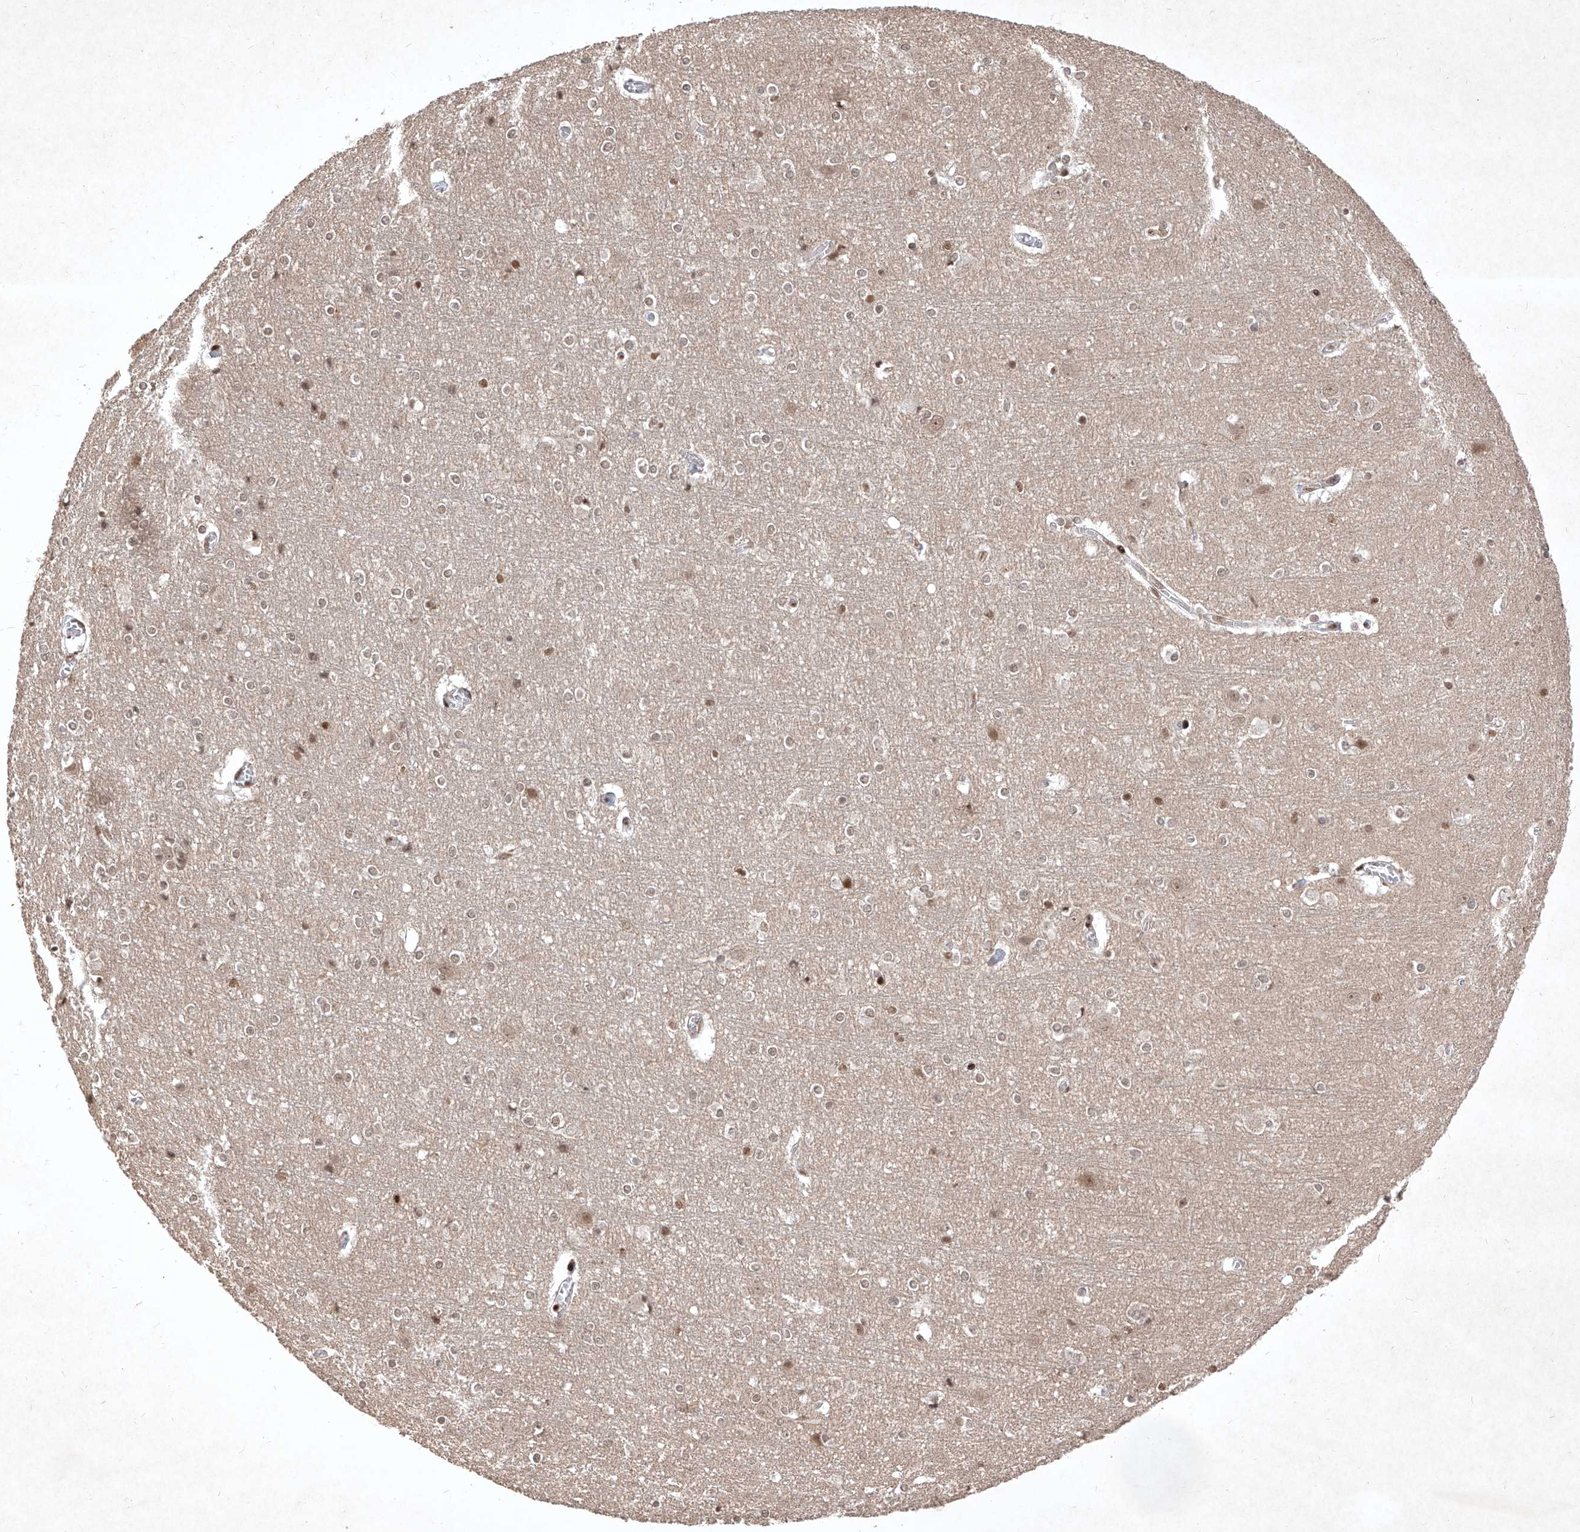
{"staining": {"intensity": "weak", "quantity": "25%-75%", "location": "cytoplasmic/membranous,nuclear"}, "tissue": "cerebral cortex", "cell_type": "Endothelial cells", "image_type": "normal", "snomed": [{"axis": "morphology", "description": "Normal tissue, NOS"}, {"axis": "topography", "description": "Cerebral cortex"}], "caption": "This micrograph exhibits IHC staining of unremarkable cerebral cortex, with low weak cytoplasmic/membranous,nuclear expression in approximately 25%-75% of endothelial cells.", "gene": "IRF2", "patient": {"sex": "male", "age": 54}}